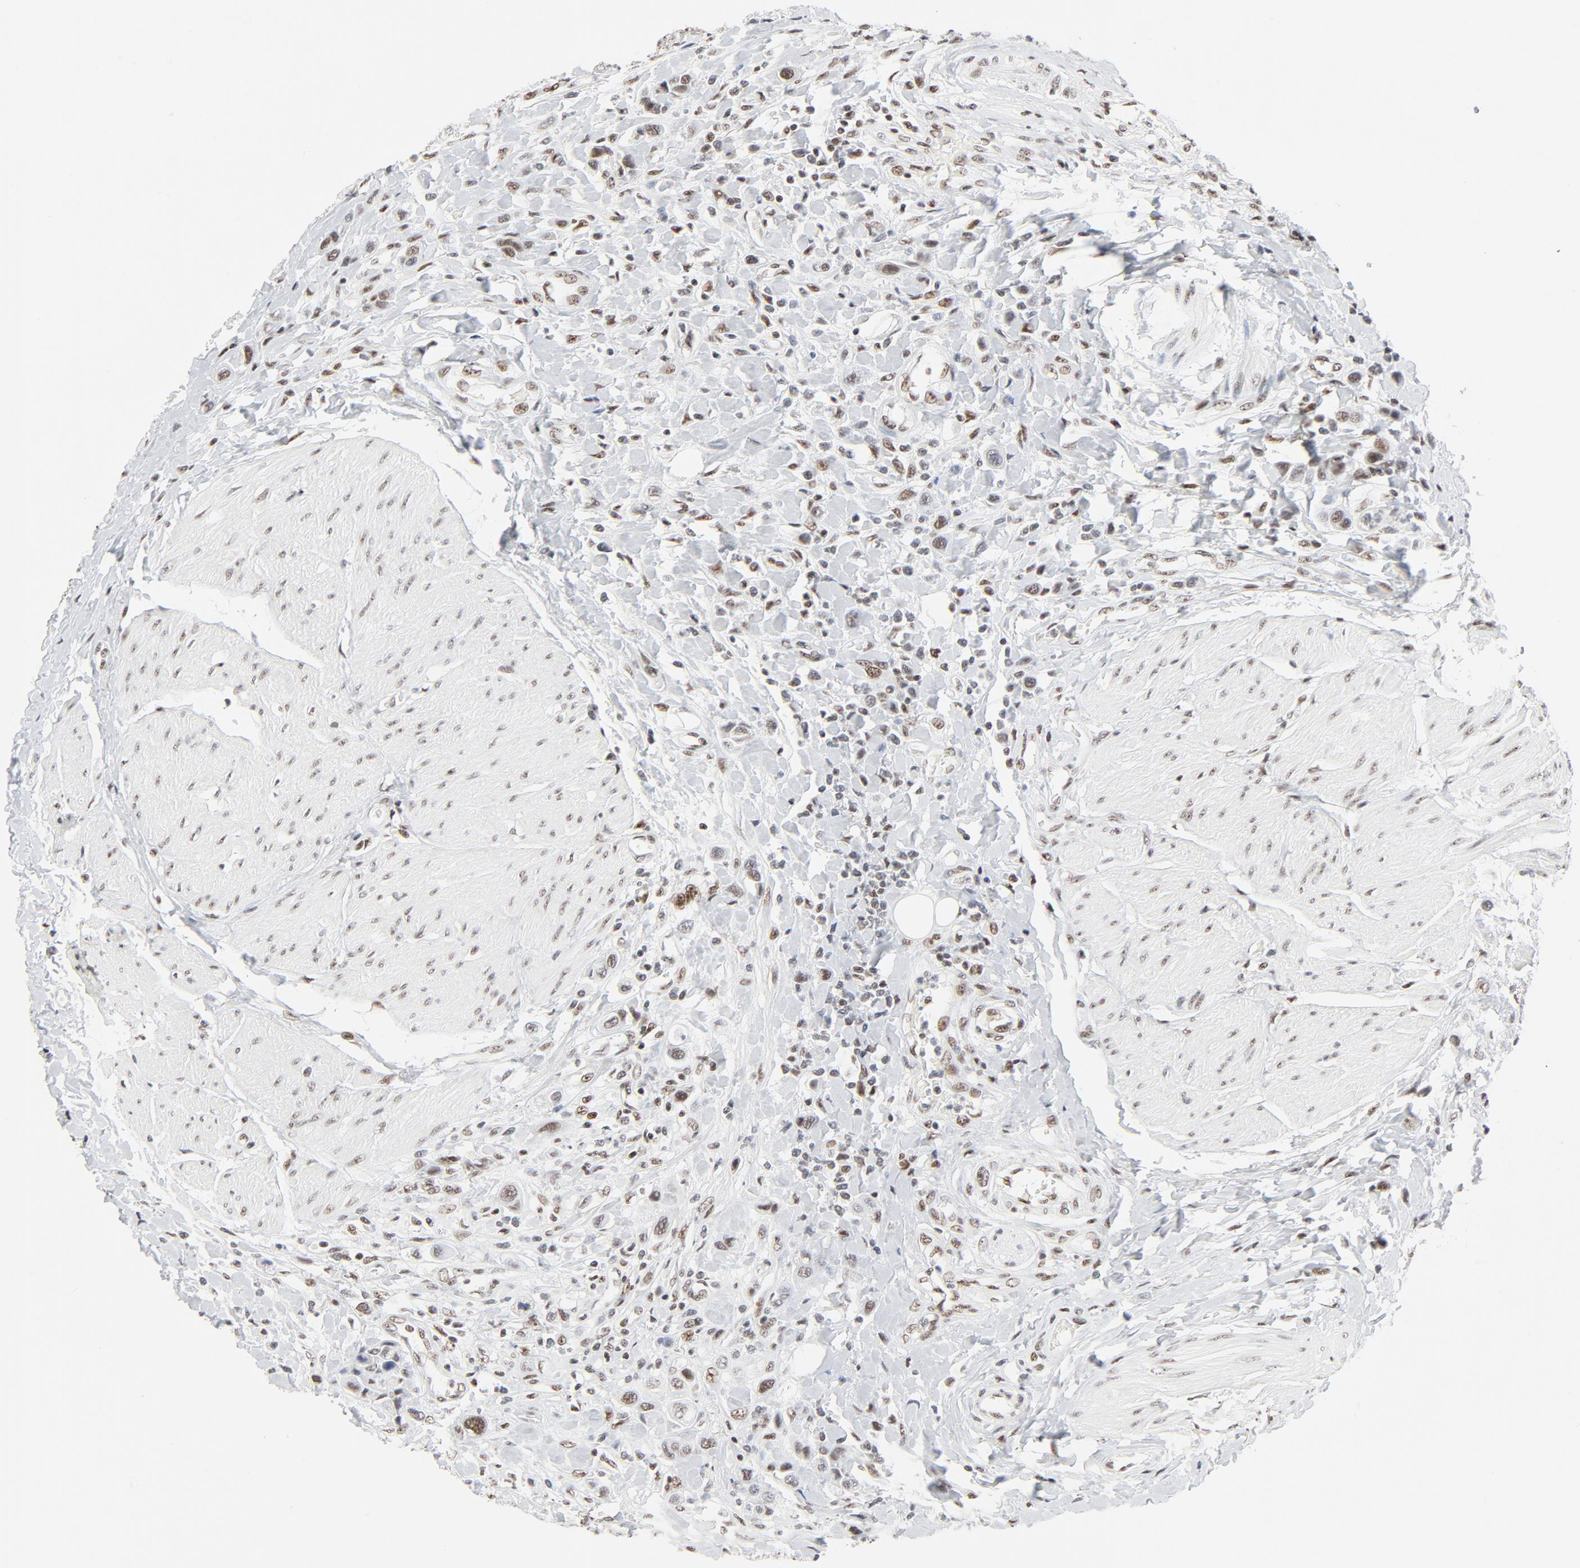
{"staining": {"intensity": "moderate", "quantity": ">75%", "location": "nuclear"}, "tissue": "urothelial cancer", "cell_type": "Tumor cells", "image_type": "cancer", "snomed": [{"axis": "morphology", "description": "Urothelial carcinoma, High grade"}, {"axis": "topography", "description": "Urinary bladder"}], "caption": "Immunohistochemistry staining of urothelial carcinoma (high-grade), which demonstrates medium levels of moderate nuclear expression in about >75% of tumor cells indicating moderate nuclear protein expression. The staining was performed using DAB (3,3'-diaminobenzidine) (brown) for protein detection and nuclei were counterstained in hematoxylin (blue).", "gene": "GTF2H1", "patient": {"sex": "male", "age": 50}}